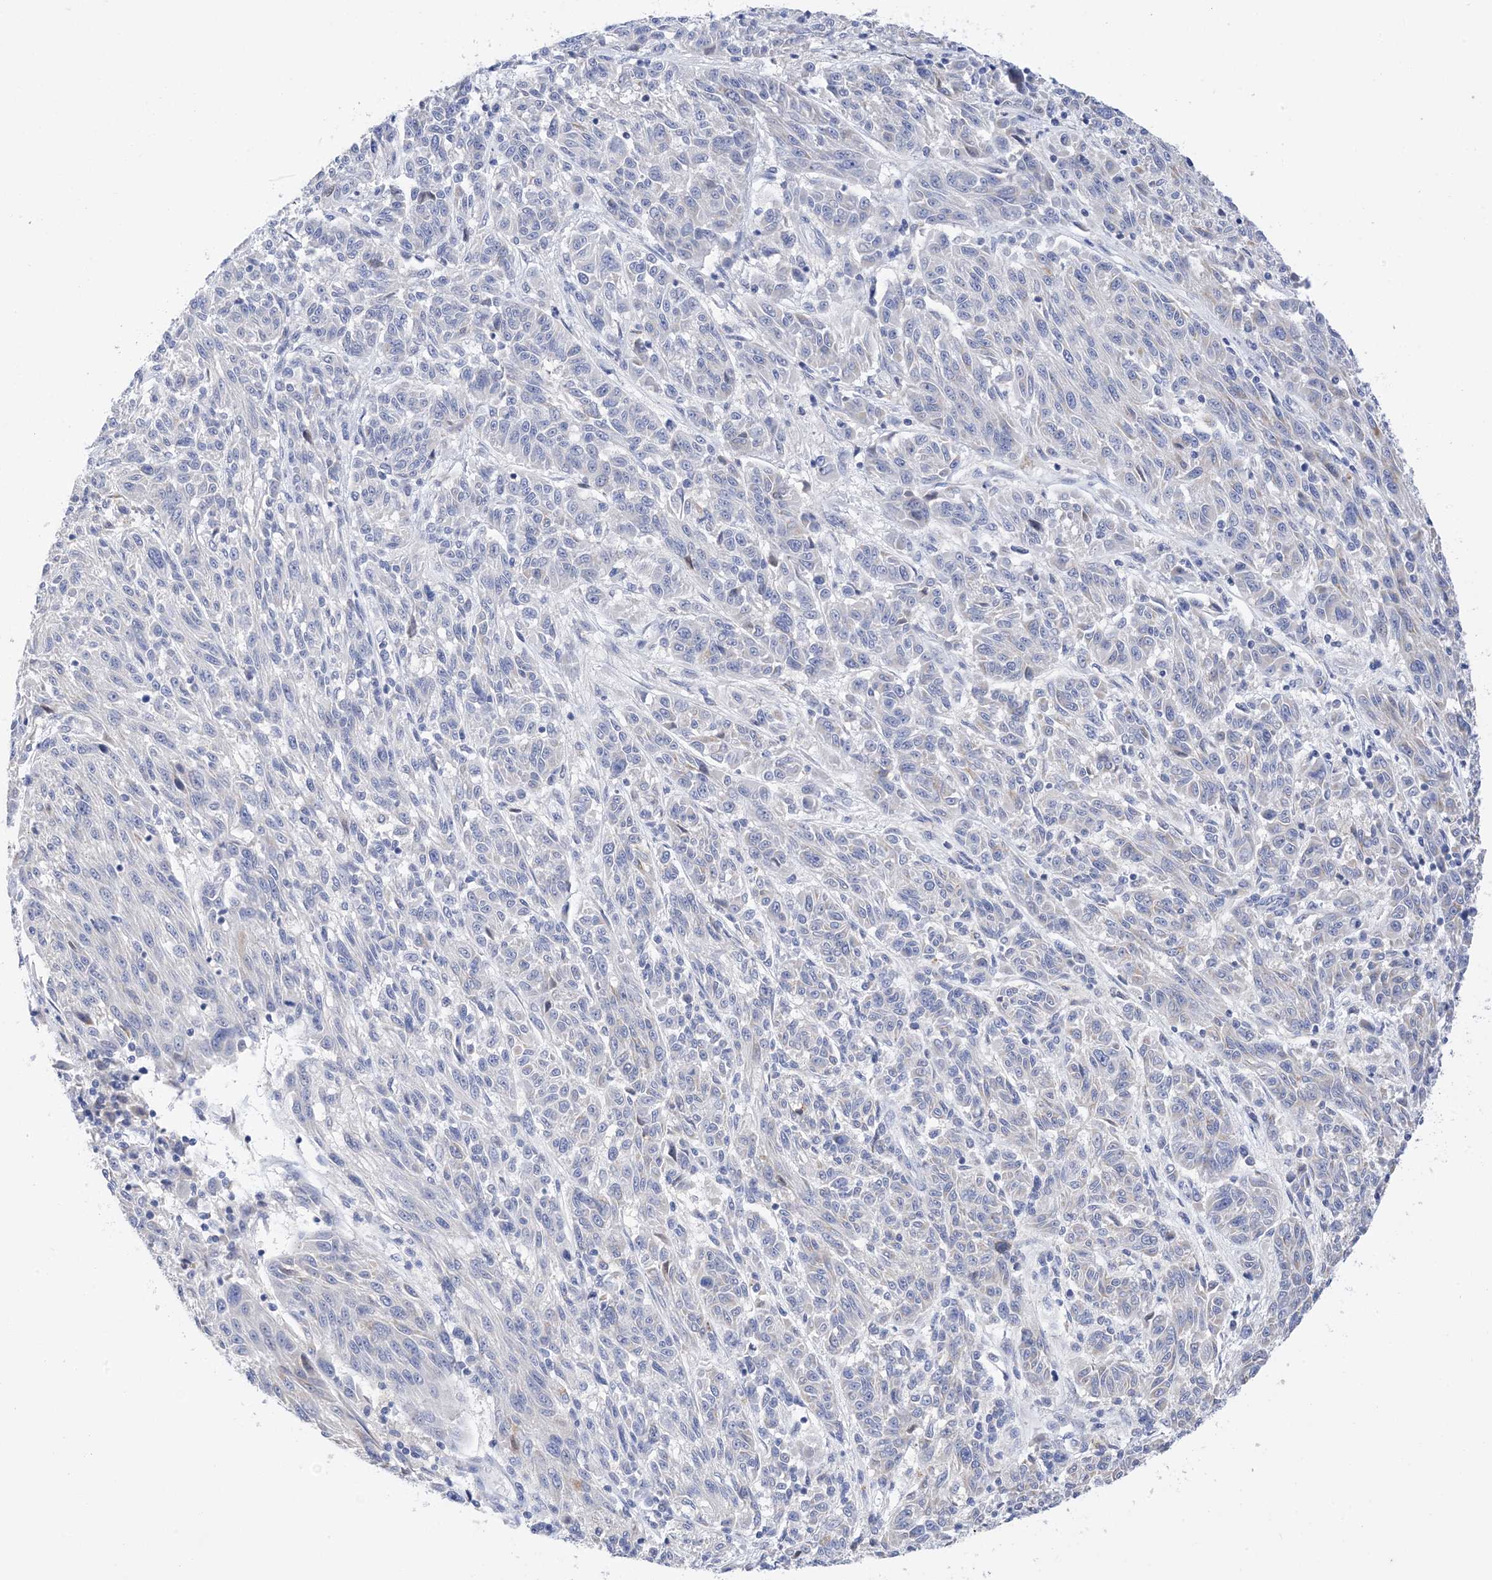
{"staining": {"intensity": "negative", "quantity": "none", "location": "none"}, "tissue": "melanoma", "cell_type": "Tumor cells", "image_type": "cancer", "snomed": [{"axis": "morphology", "description": "Malignant melanoma, NOS"}, {"axis": "topography", "description": "Skin"}], "caption": "A photomicrograph of malignant melanoma stained for a protein demonstrates no brown staining in tumor cells.", "gene": "PLK4", "patient": {"sex": "male", "age": 53}}